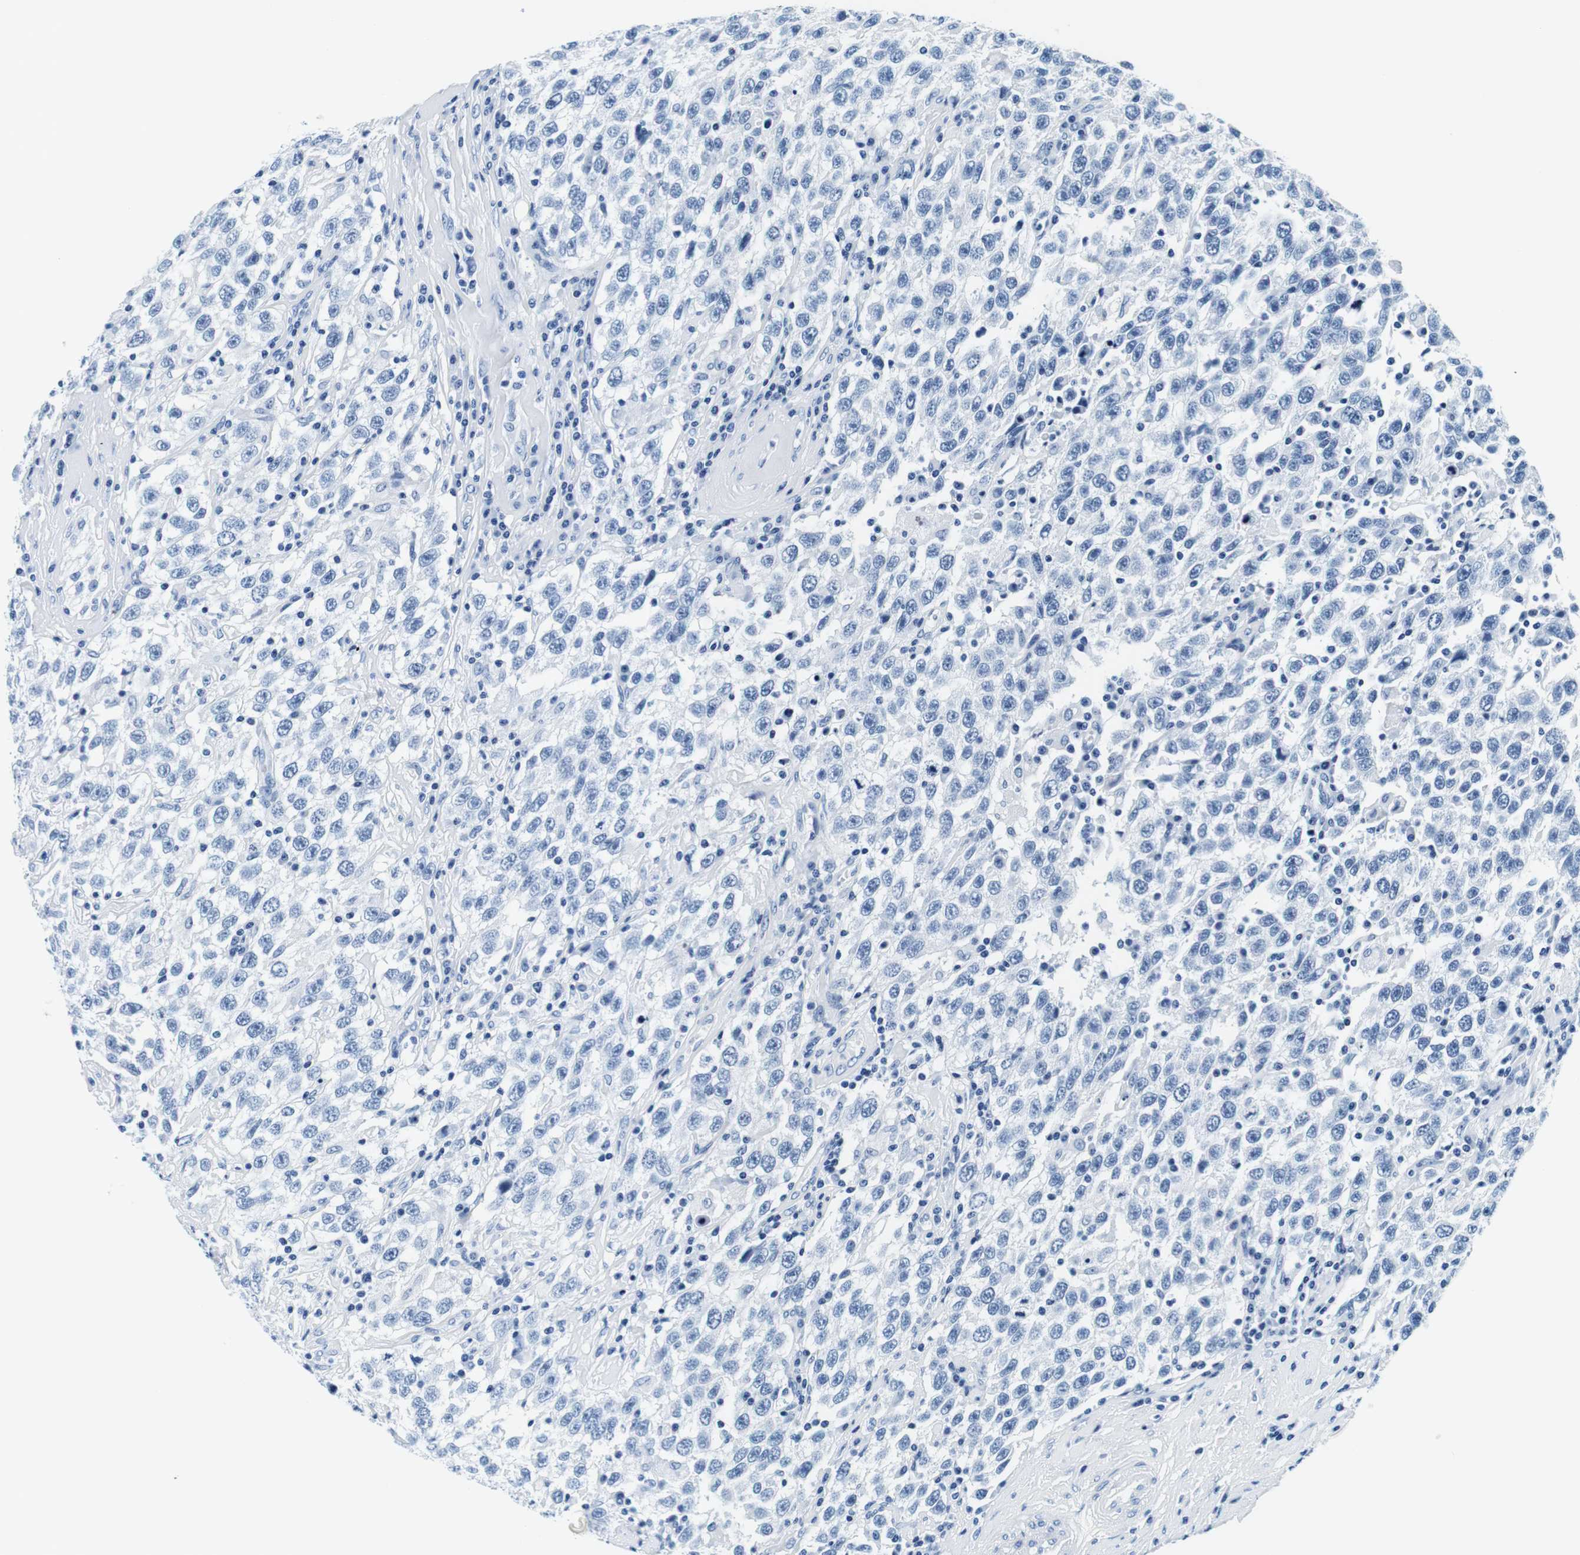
{"staining": {"intensity": "negative", "quantity": "none", "location": "none"}, "tissue": "testis cancer", "cell_type": "Tumor cells", "image_type": "cancer", "snomed": [{"axis": "morphology", "description": "Seminoma, NOS"}, {"axis": "topography", "description": "Testis"}], "caption": "Image shows no protein expression in tumor cells of seminoma (testis) tissue.", "gene": "ELANE", "patient": {"sex": "male", "age": 41}}